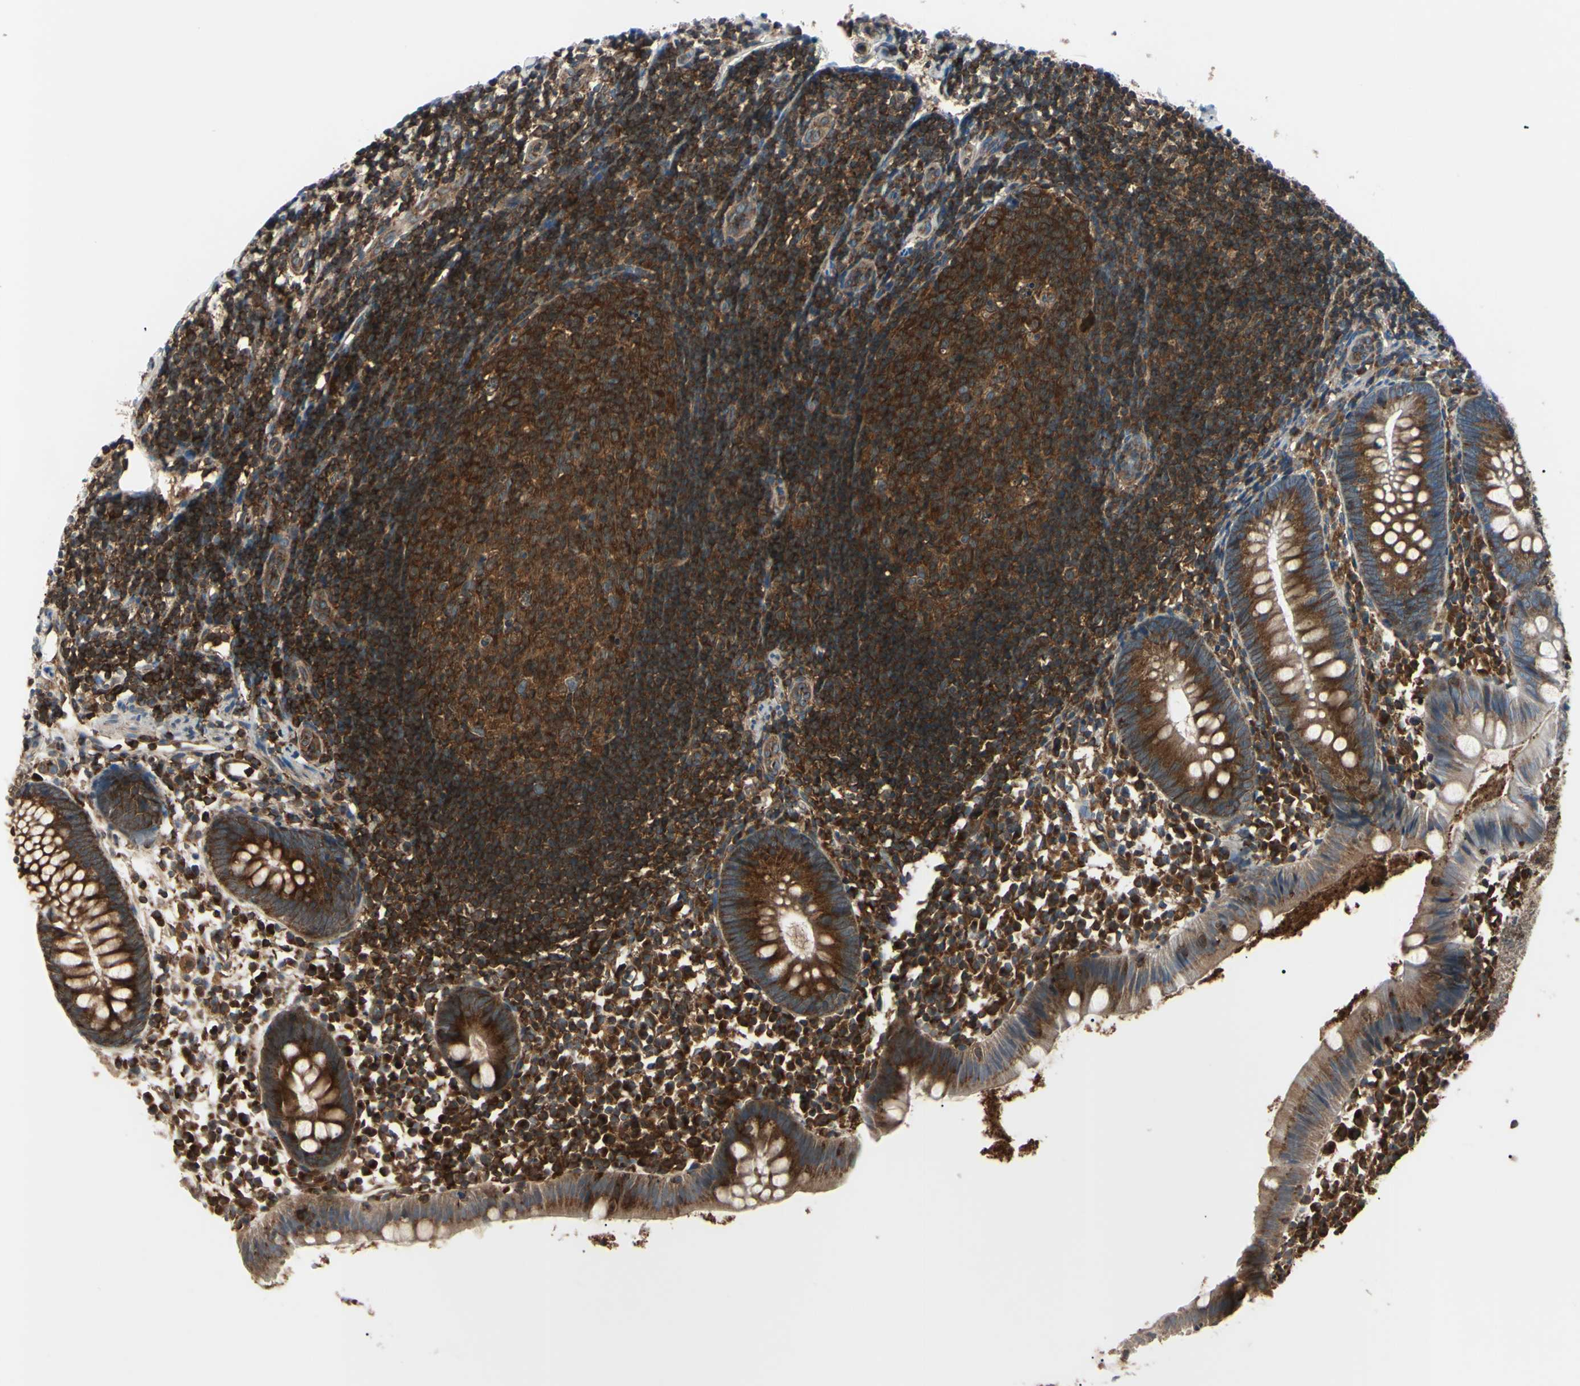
{"staining": {"intensity": "strong", "quantity": ">75%", "location": "cytoplasmic/membranous"}, "tissue": "appendix", "cell_type": "Glandular cells", "image_type": "normal", "snomed": [{"axis": "morphology", "description": "Normal tissue, NOS"}, {"axis": "topography", "description": "Appendix"}], "caption": "Immunohistochemistry photomicrograph of normal human appendix stained for a protein (brown), which exhibits high levels of strong cytoplasmic/membranous positivity in about >75% of glandular cells.", "gene": "MAPRE1", "patient": {"sex": "female", "age": 20}}